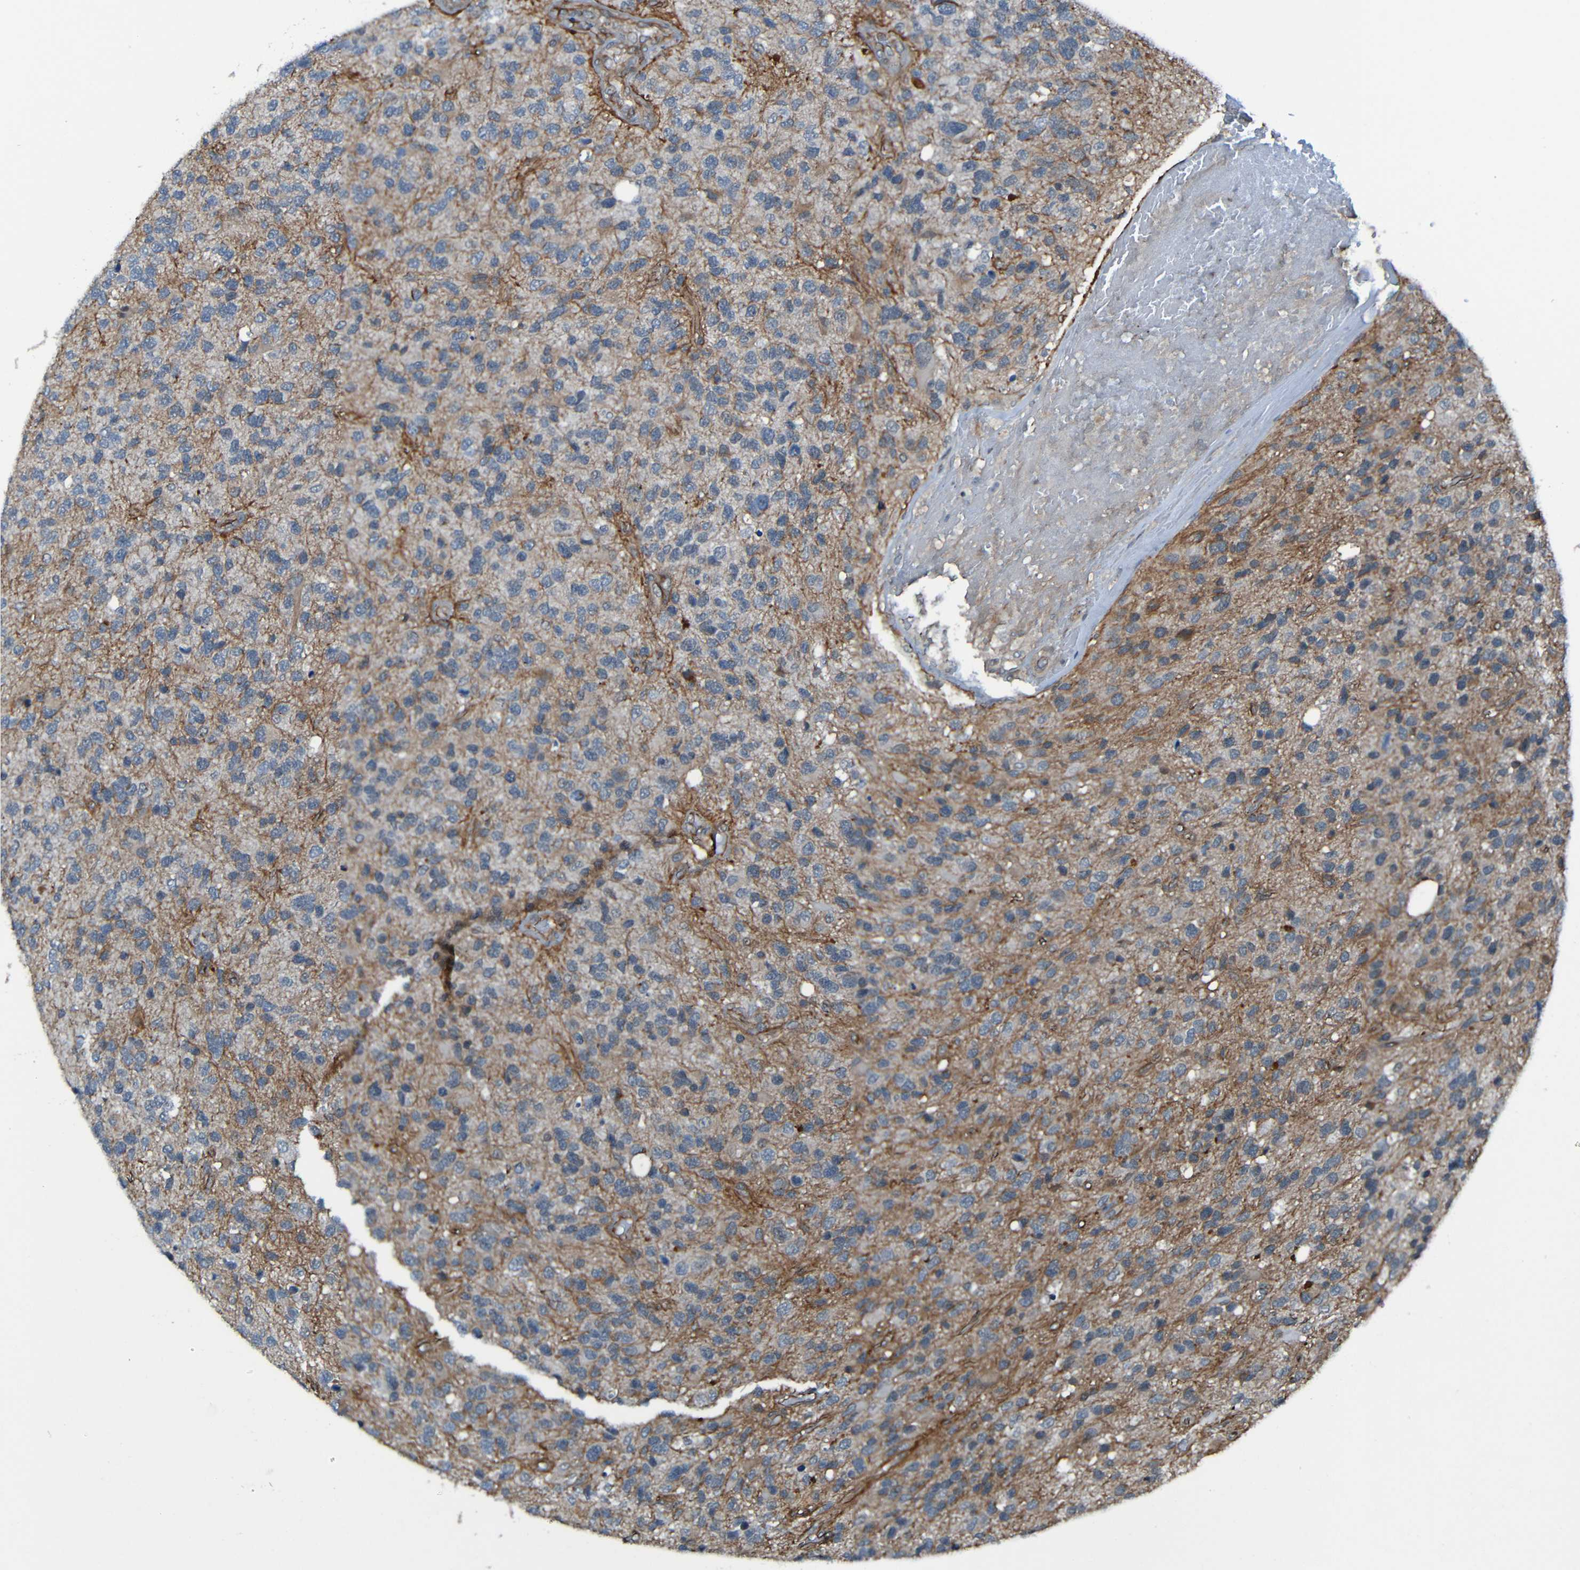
{"staining": {"intensity": "negative", "quantity": "none", "location": "none"}, "tissue": "glioma", "cell_type": "Tumor cells", "image_type": "cancer", "snomed": [{"axis": "morphology", "description": "Glioma, malignant, High grade"}, {"axis": "topography", "description": "Brain"}], "caption": "Photomicrograph shows no significant protein positivity in tumor cells of glioma. The staining was performed using DAB (3,3'-diaminobenzidine) to visualize the protein expression in brown, while the nuclei were stained in blue with hematoxylin (Magnification: 20x).", "gene": "LGR5", "patient": {"sex": "female", "age": 58}}